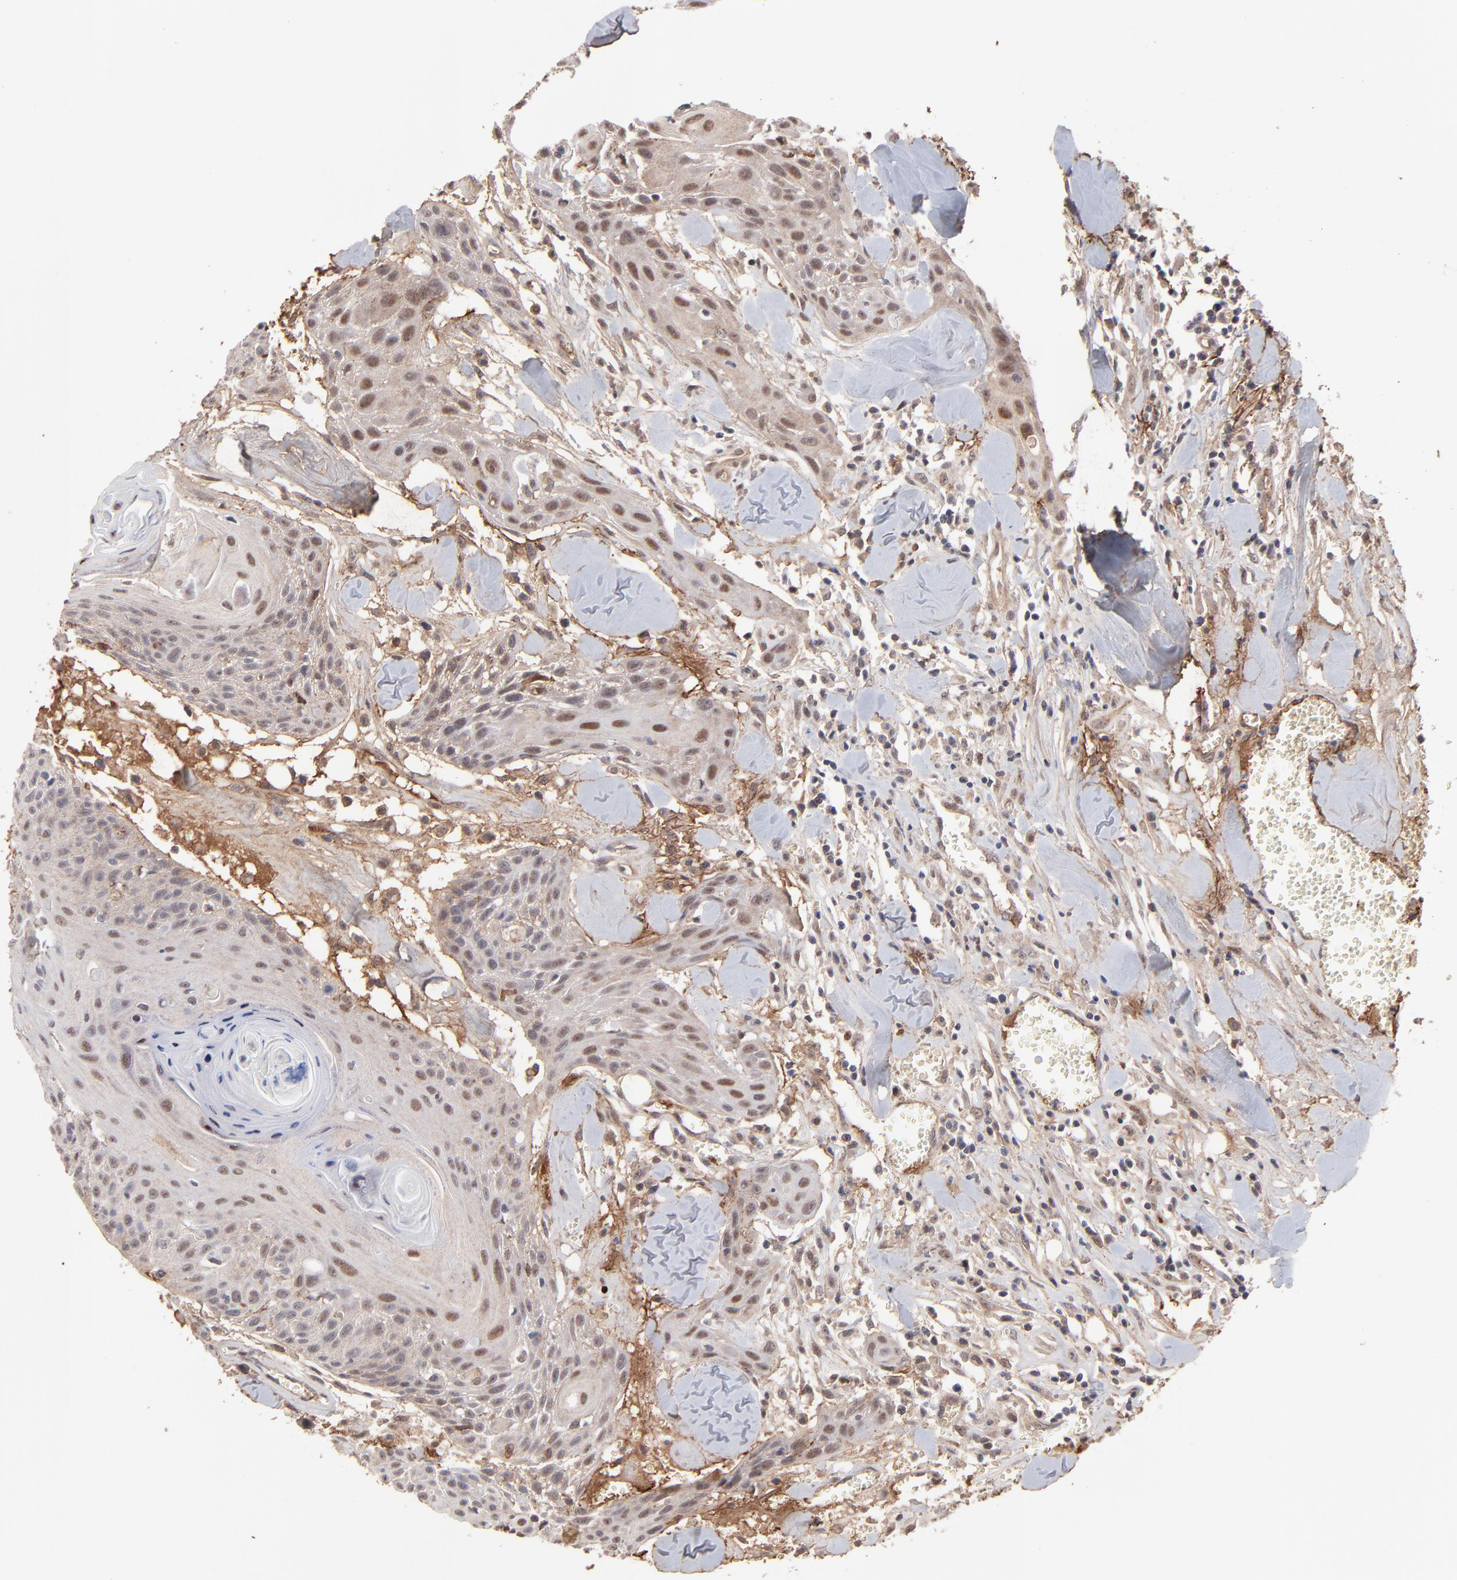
{"staining": {"intensity": "moderate", "quantity": "25%-75%", "location": "nuclear"}, "tissue": "head and neck cancer", "cell_type": "Tumor cells", "image_type": "cancer", "snomed": [{"axis": "morphology", "description": "Squamous cell carcinoma, NOS"}, {"axis": "morphology", "description": "Squamous cell carcinoma, metastatic, NOS"}, {"axis": "topography", "description": "Lymph node"}, {"axis": "topography", "description": "Salivary gland"}, {"axis": "topography", "description": "Head-Neck"}], "caption": "DAB (3,3'-diaminobenzidine) immunohistochemical staining of human squamous cell carcinoma (head and neck) exhibits moderate nuclear protein positivity in about 25%-75% of tumor cells.", "gene": "PSMD14", "patient": {"sex": "female", "age": 74}}